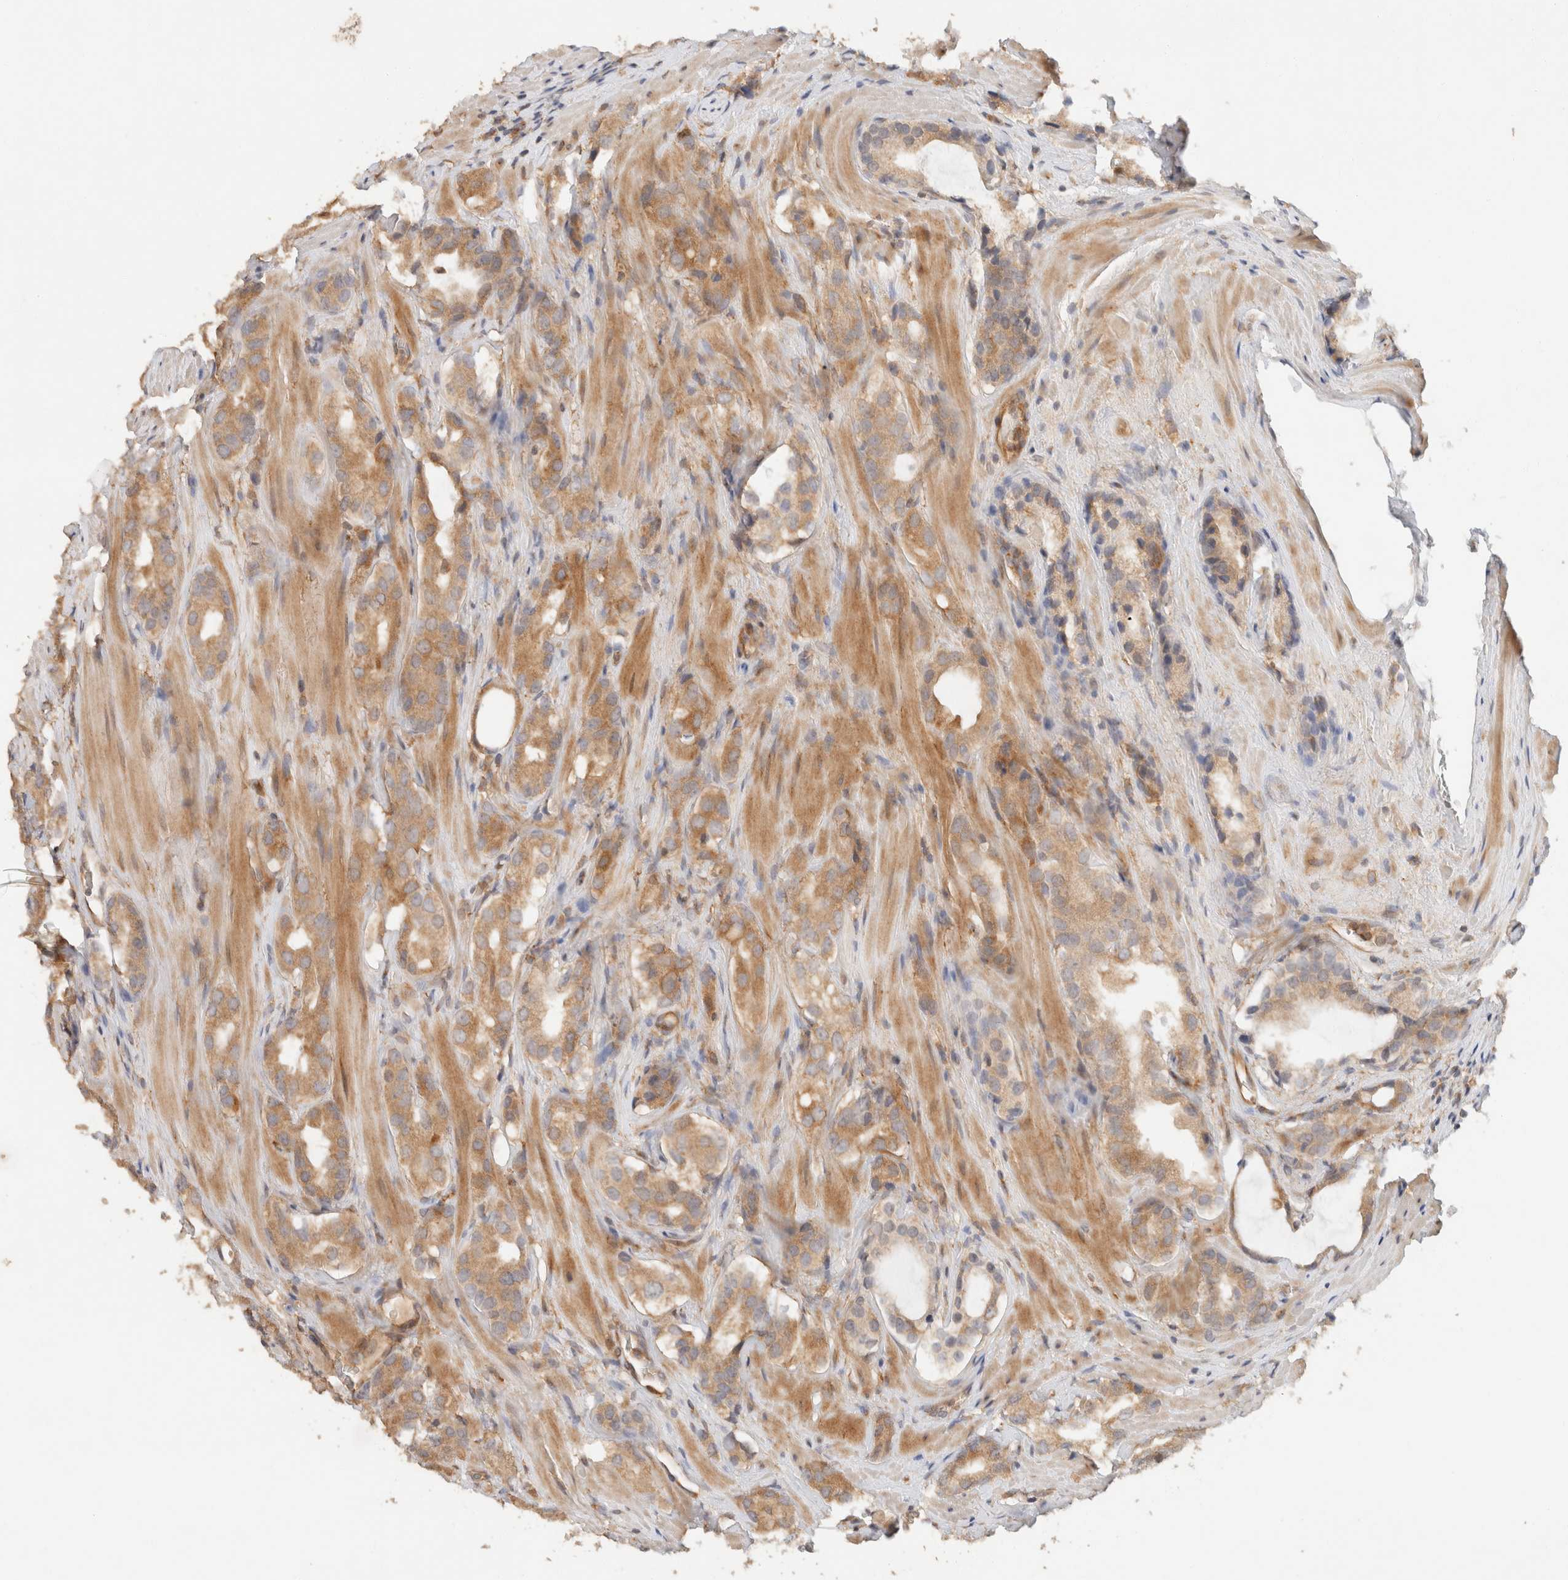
{"staining": {"intensity": "moderate", "quantity": ">75%", "location": "cytoplasmic/membranous"}, "tissue": "prostate cancer", "cell_type": "Tumor cells", "image_type": "cancer", "snomed": [{"axis": "morphology", "description": "Adenocarcinoma, High grade"}, {"axis": "topography", "description": "Prostate"}], "caption": "A histopathology image showing moderate cytoplasmic/membranous positivity in approximately >75% of tumor cells in prostate adenocarcinoma (high-grade), as visualized by brown immunohistochemical staining.", "gene": "TACC1", "patient": {"sex": "male", "age": 63}}